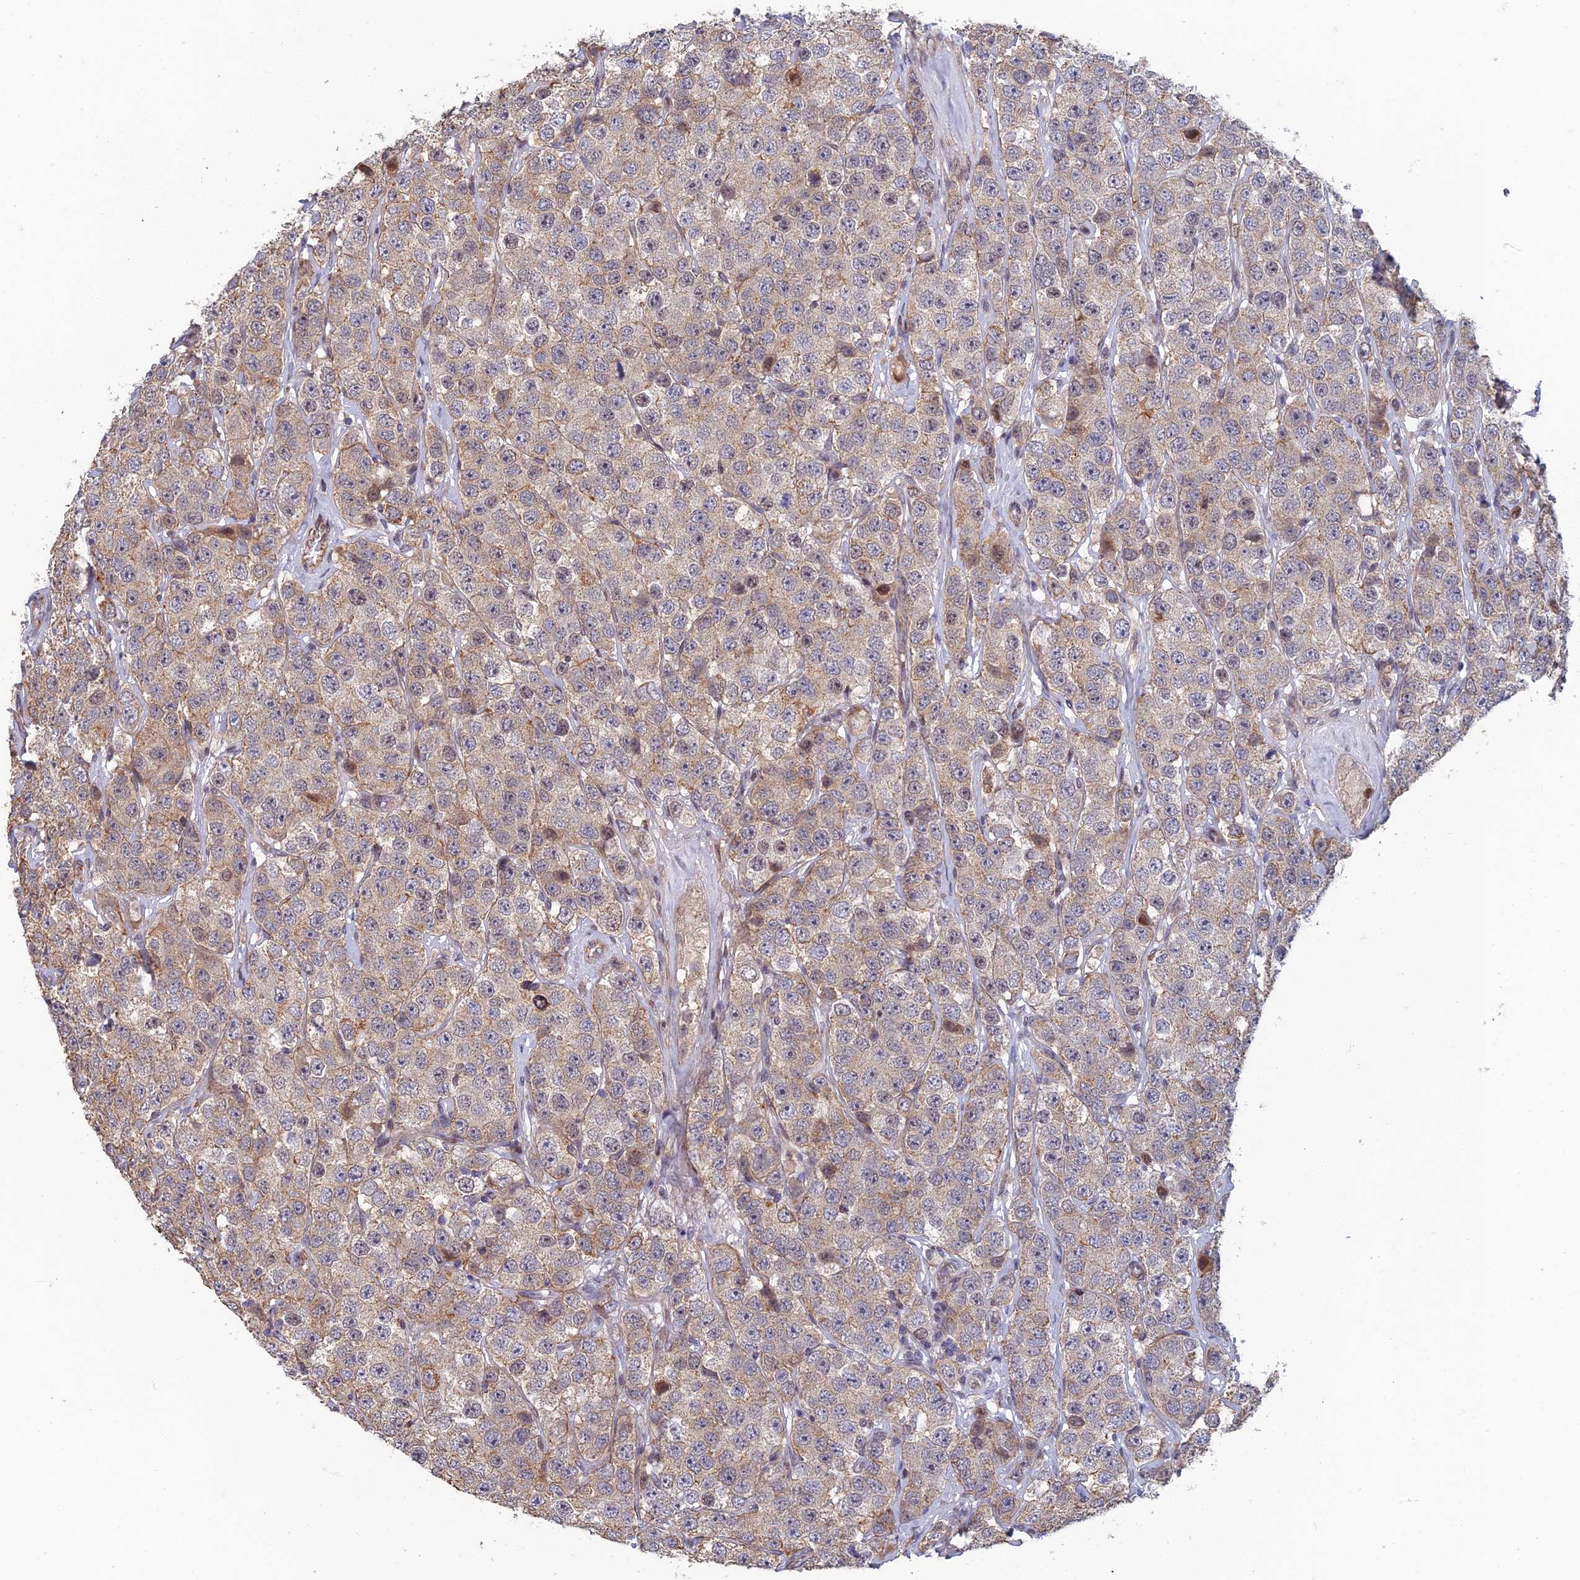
{"staining": {"intensity": "weak", "quantity": "<25%", "location": "cytoplasmic/membranous"}, "tissue": "testis cancer", "cell_type": "Tumor cells", "image_type": "cancer", "snomed": [{"axis": "morphology", "description": "Seminoma, NOS"}, {"axis": "topography", "description": "Testis"}], "caption": "IHC photomicrograph of neoplastic tissue: human testis seminoma stained with DAB displays no significant protein expression in tumor cells.", "gene": "CCDC183", "patient": {"sex": "male", "age": 28}}